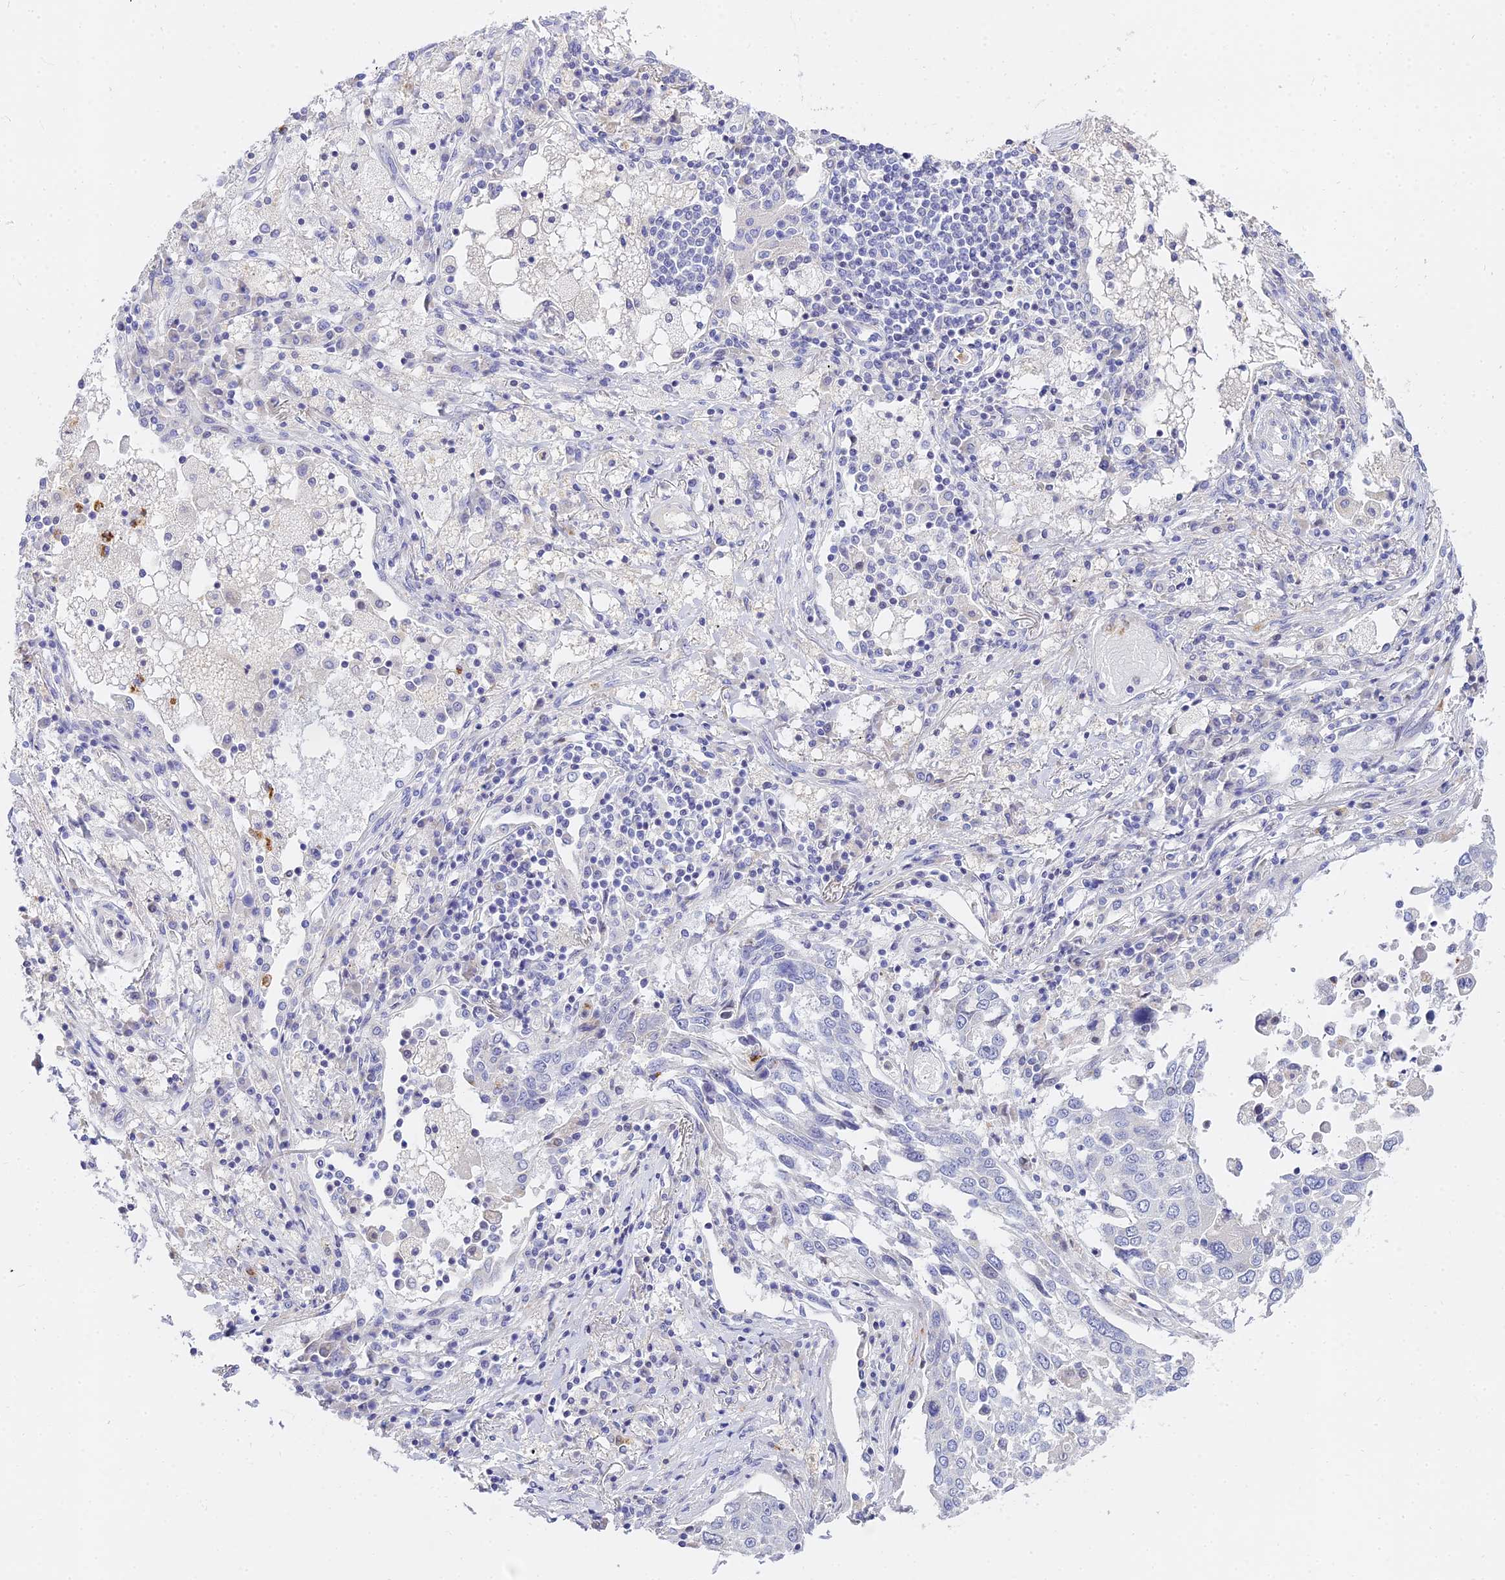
{"staining": {"intensity": "negative", "quantity": "none", "location": "none"}, "tissue": "lung cancer", "cell_type": "Tumor cells", "image_type": "cancer", "snomed": [{"axis": "morphology", "description": "Squamous cell carcinoma, NOS"}, {"axis": "topography", "description": "Lung"}], "caption": "Immunohistochemistry (IHC) micrograph of neoplastic tissue: human lung cancer (squamous cell carcinoma) stained with DAB (3,3'-diaminobenzidine) exhibits no significant protein staining in tumor cells.", "gene": "VWC2L", "patient": {"sex": "male", "age": 65}}